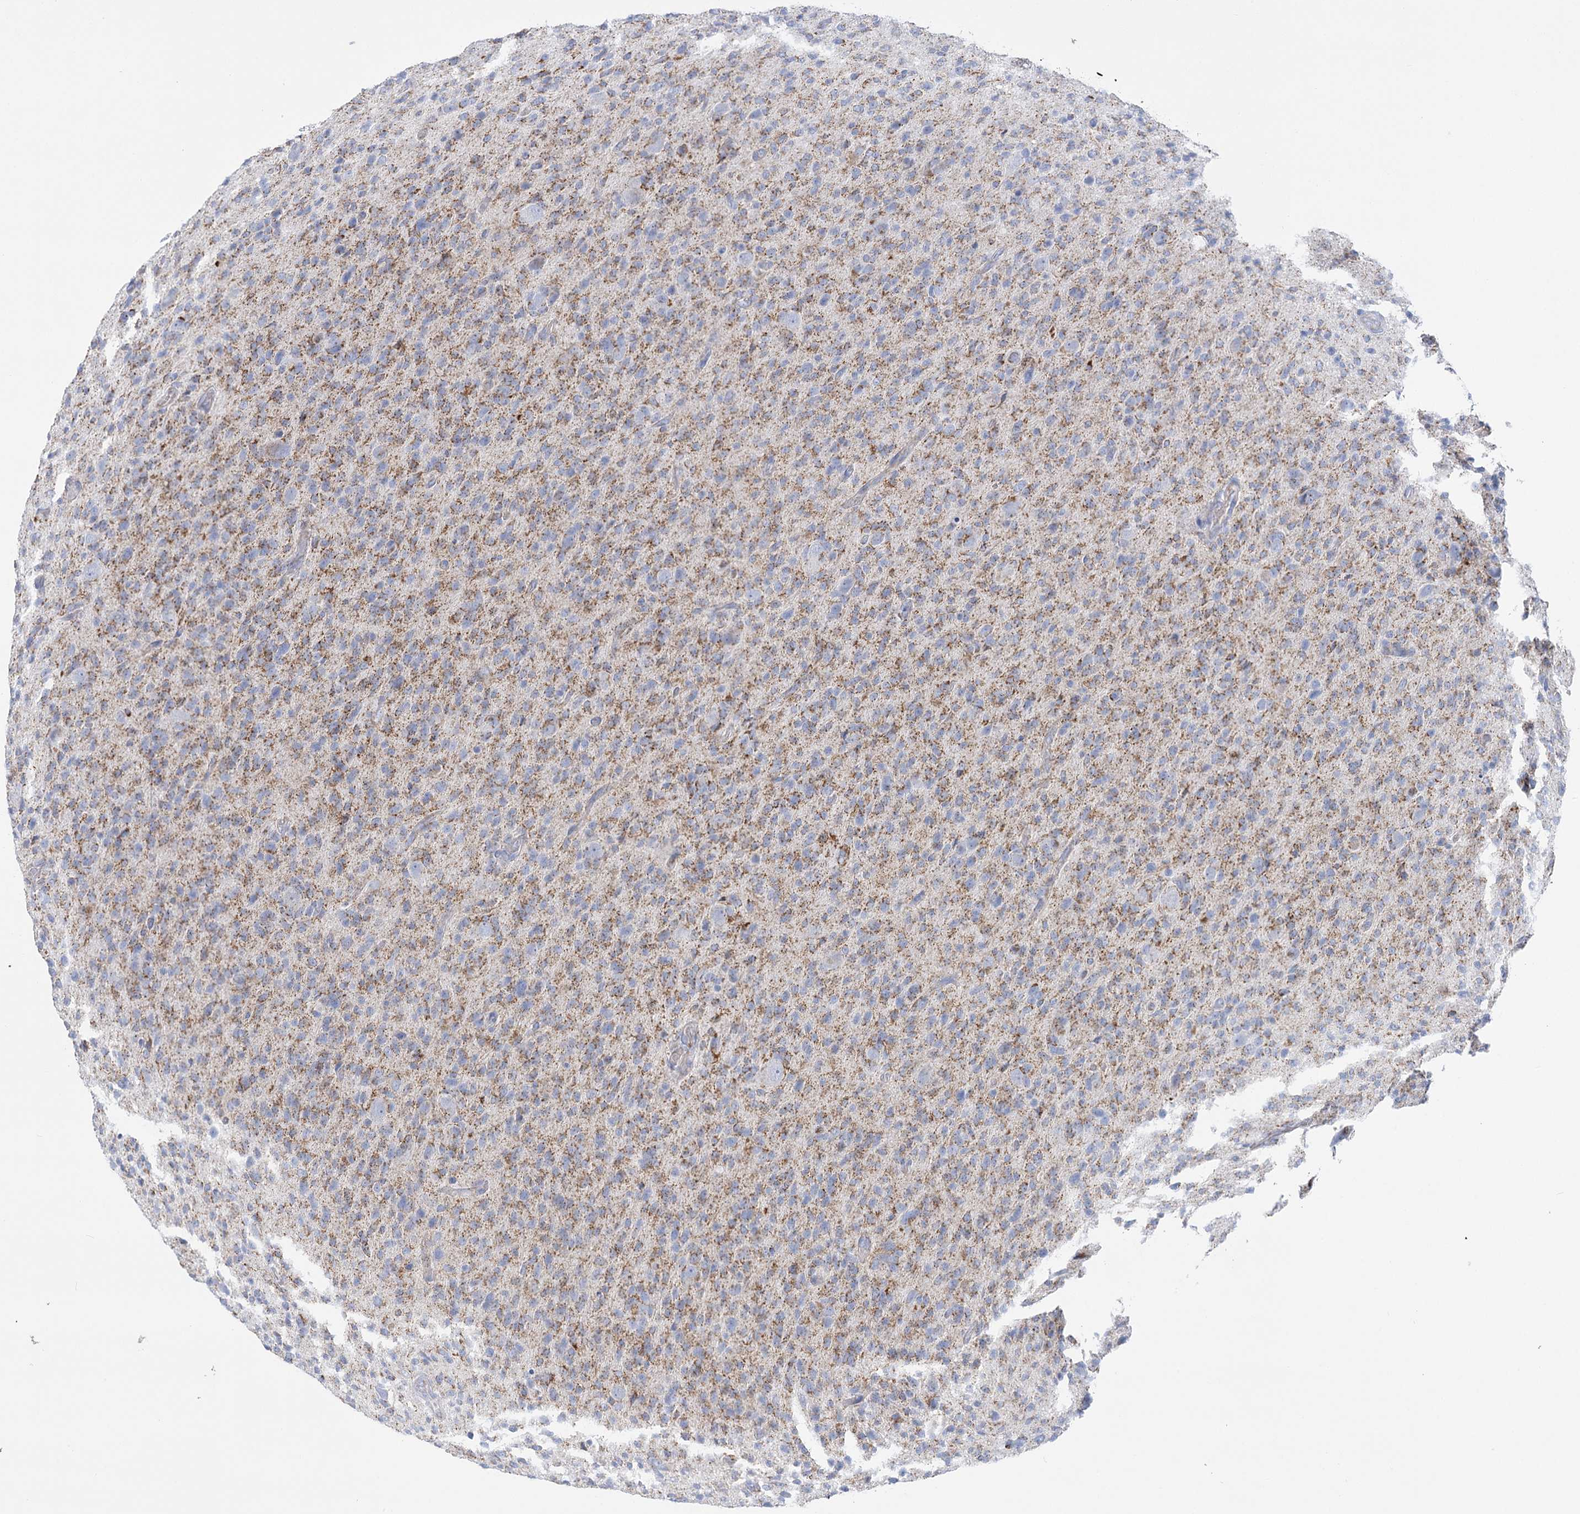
{"staining": {"intensity": "moderate", "quantity": "25%-75%", "location": "cytoplasmic/membranous"}, "tissue": "glioma", "cell_type": "Tumor cells", "image_type": "cancer", "snomed": [{"axis": "morphology", "description": "Glioma, malignant, High grade"}, {"axis": "topography", "description": "Brain"}], "caption": "Immunohistochemical staining of human glioma displays moderate cytoplasmic/membranous protein positivity in about 25%-75% of tumor cells.", "gene": "DHTKD1", "patient": {"sex": "female", "age": 57}}